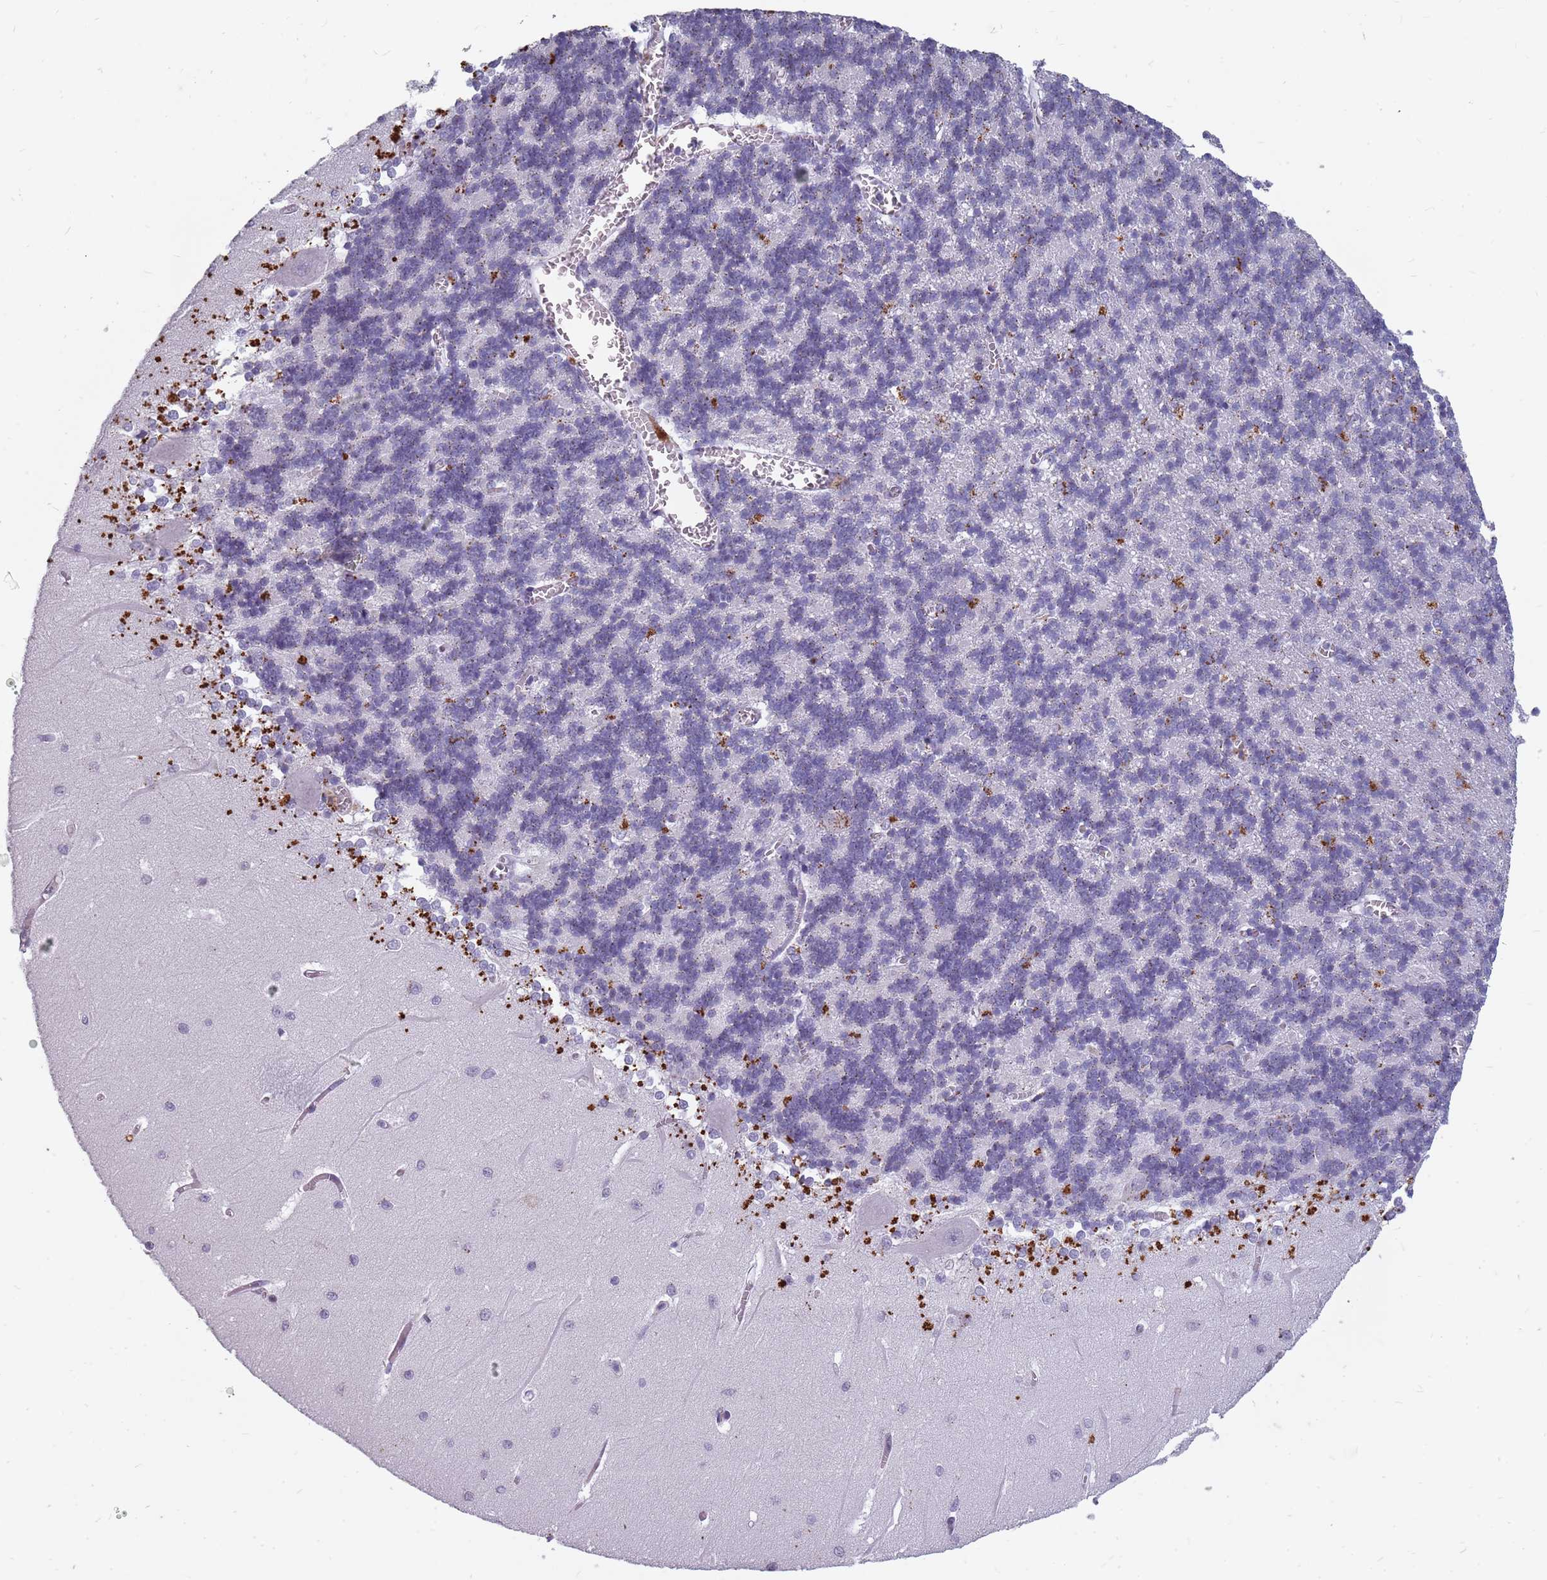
{"staining": {"intensity": "negative", "quantity": "none", "location": "none"}, "tissue": "cerebellum", "cell_type": "Cells in granular layer", "image_type": "normal", "snomed": [{"axis": "morphology", "description": "Normal tissue, NOS"}, {"axis": "topography", "description": "Cerebellum"}], "caption": "This is an IHC histopathology image of unremarkable human cerebellum. There is no staining in cells in granular layer.", "gene": "NEK6", "patient": {"sex": "male", "age": 37}}